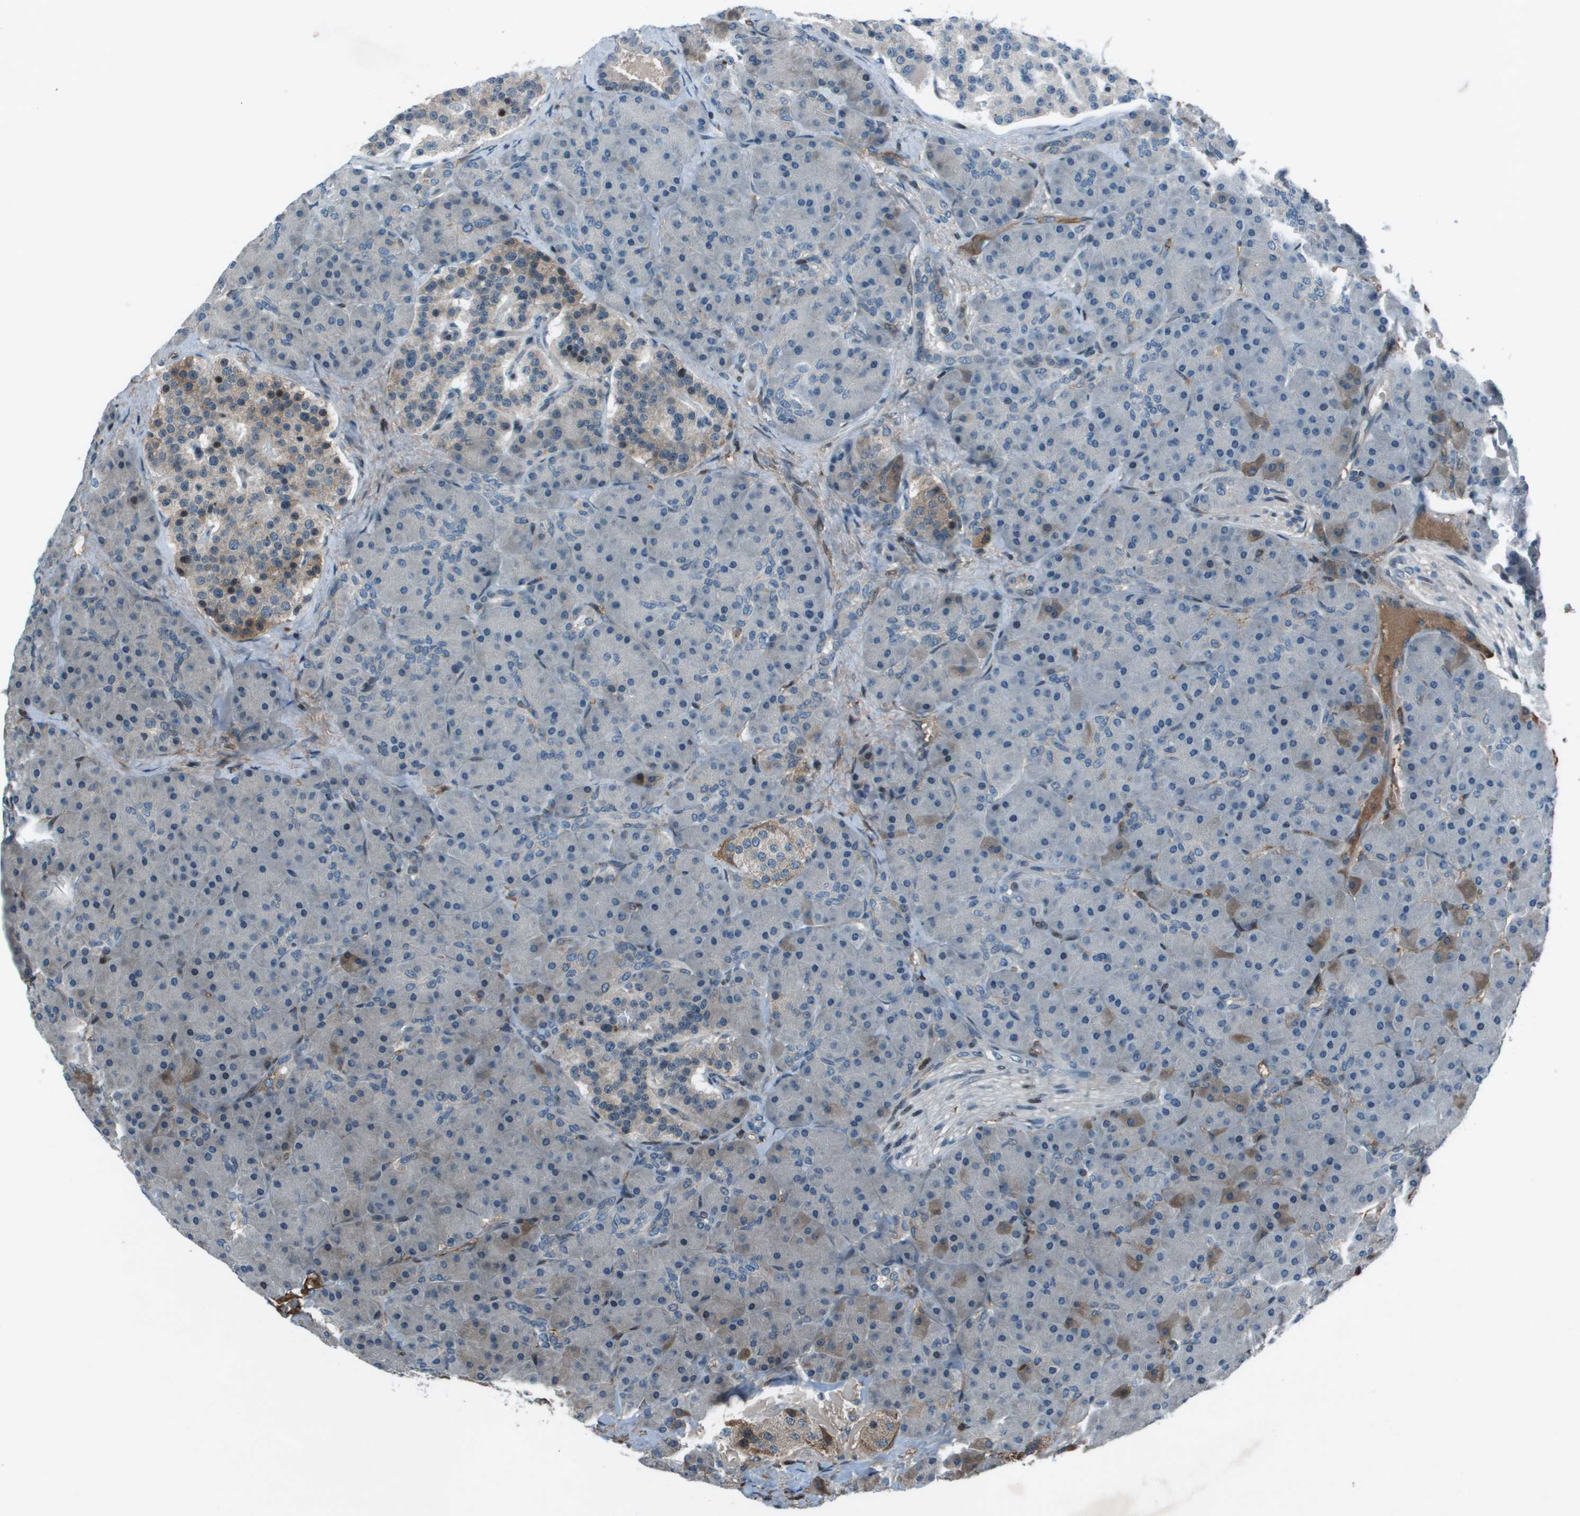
{"staining": {"intensity": "weak", "quantity": "<25%", "location": "cytoplasmic/membranous"}, "tissue": "pancreas", "cell_type": "Exocrine glandular cells", "image_type": "normal", "snomed": [{"axis": "morphology", "description": "Normal tissue, NOS"}, {"axis": "topography", "description": "Pancreas"}], "caption": "Immunohistochemical staining of unremarkable human pancreas shows no significant positivity in exocrine glandular cells.", "gene": "CXCL12", "patient": {"sex": "male", "age": 66}}